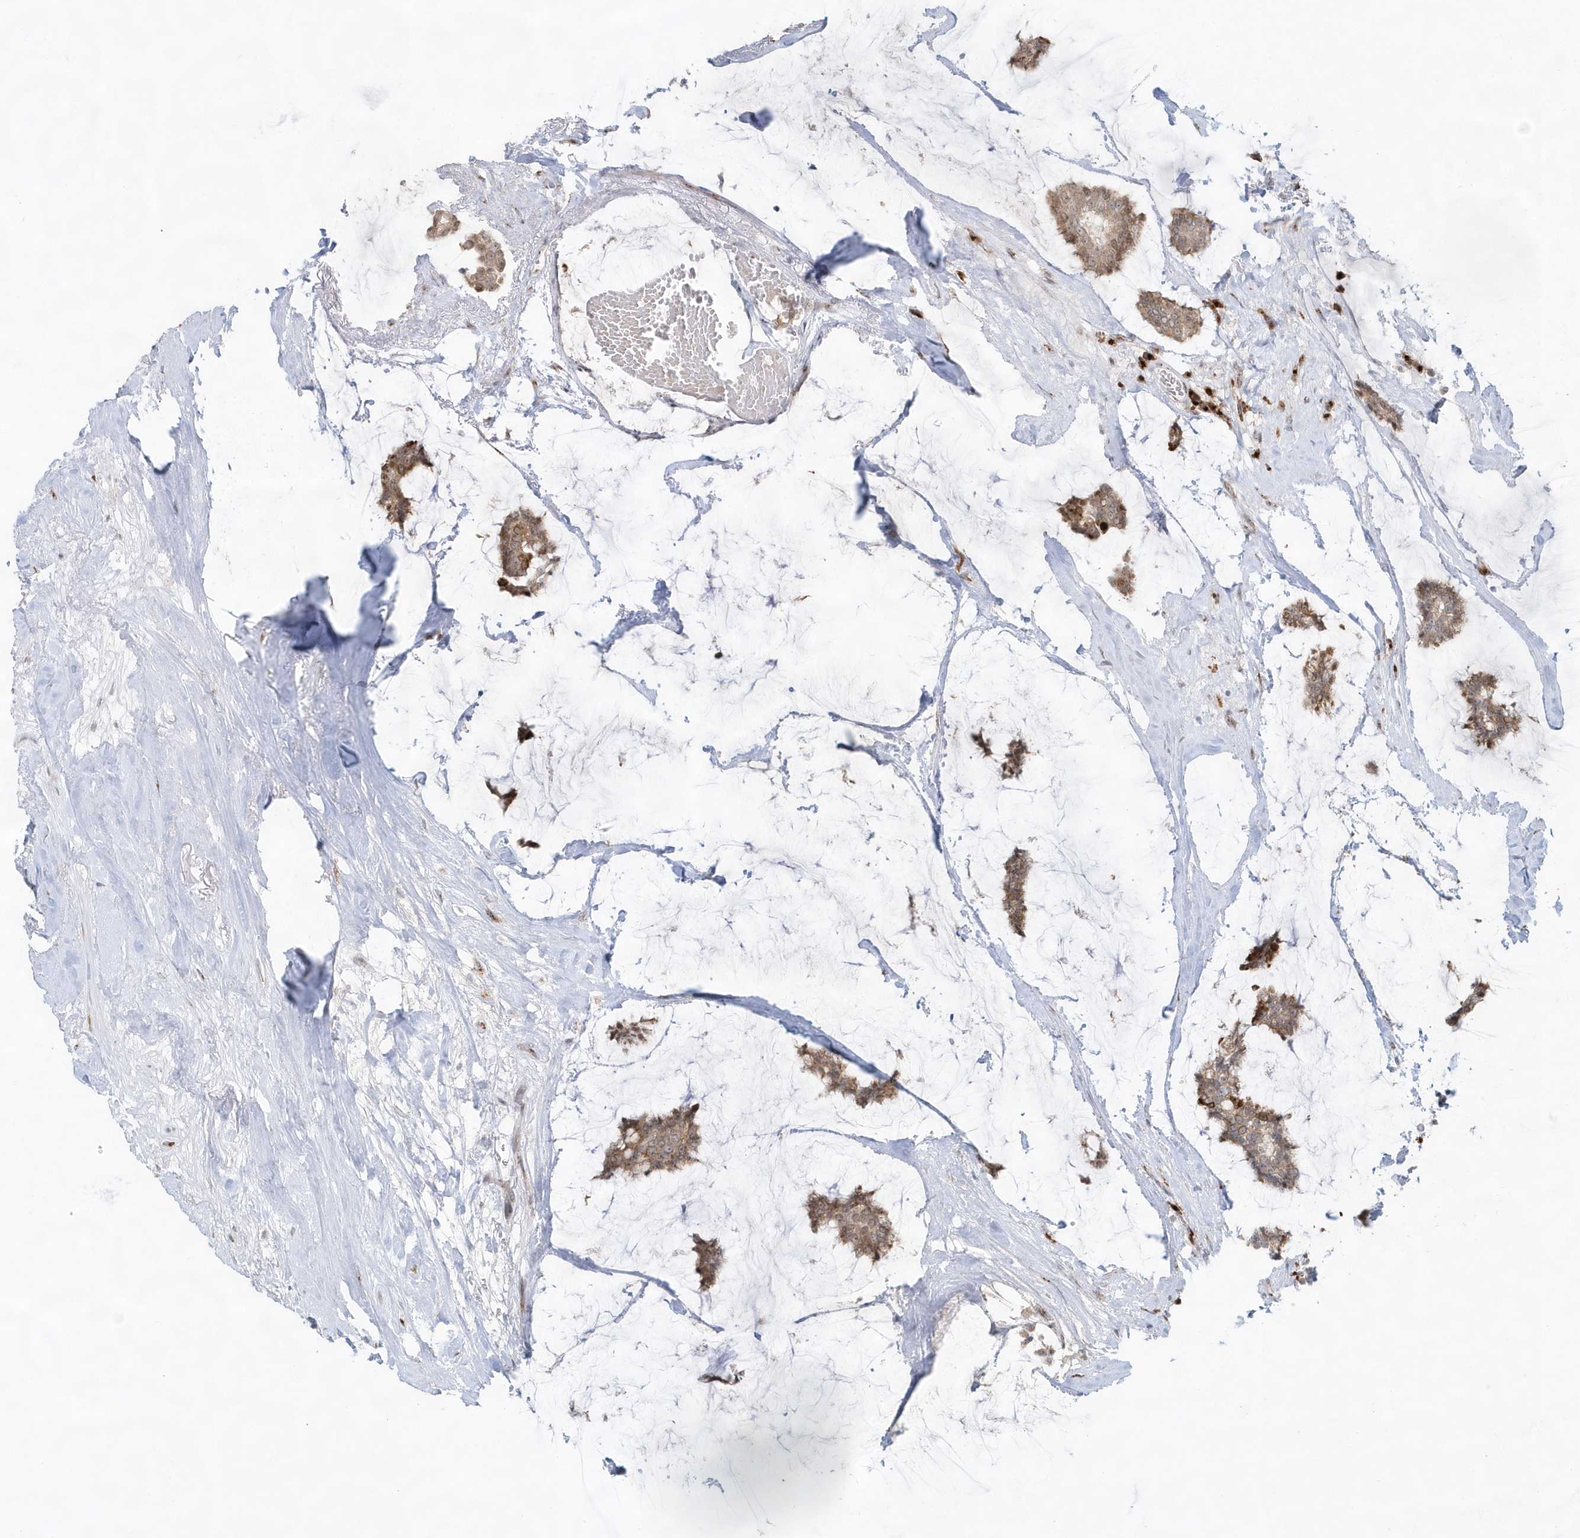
{"staining": {"intensity": "moderate", "quantity": ">75%", "location": "cytoplasmic/membranous"}, "tissue": "breast cancer", "cell_type": "Tumor cells", "image_type": "cancer", "snomed": [{"axis": "morphology", "description": "Duct carcinoma"}, {"axis": "topography", "description": "Breast"}], "caption": "Human breast cancer (infiltrating ductal carcinoma) stained with a protein marker demonstrates moderate staining in tumor cells.", "gene": "DHFR", "patient": {"sex": "female", "age": 93}}